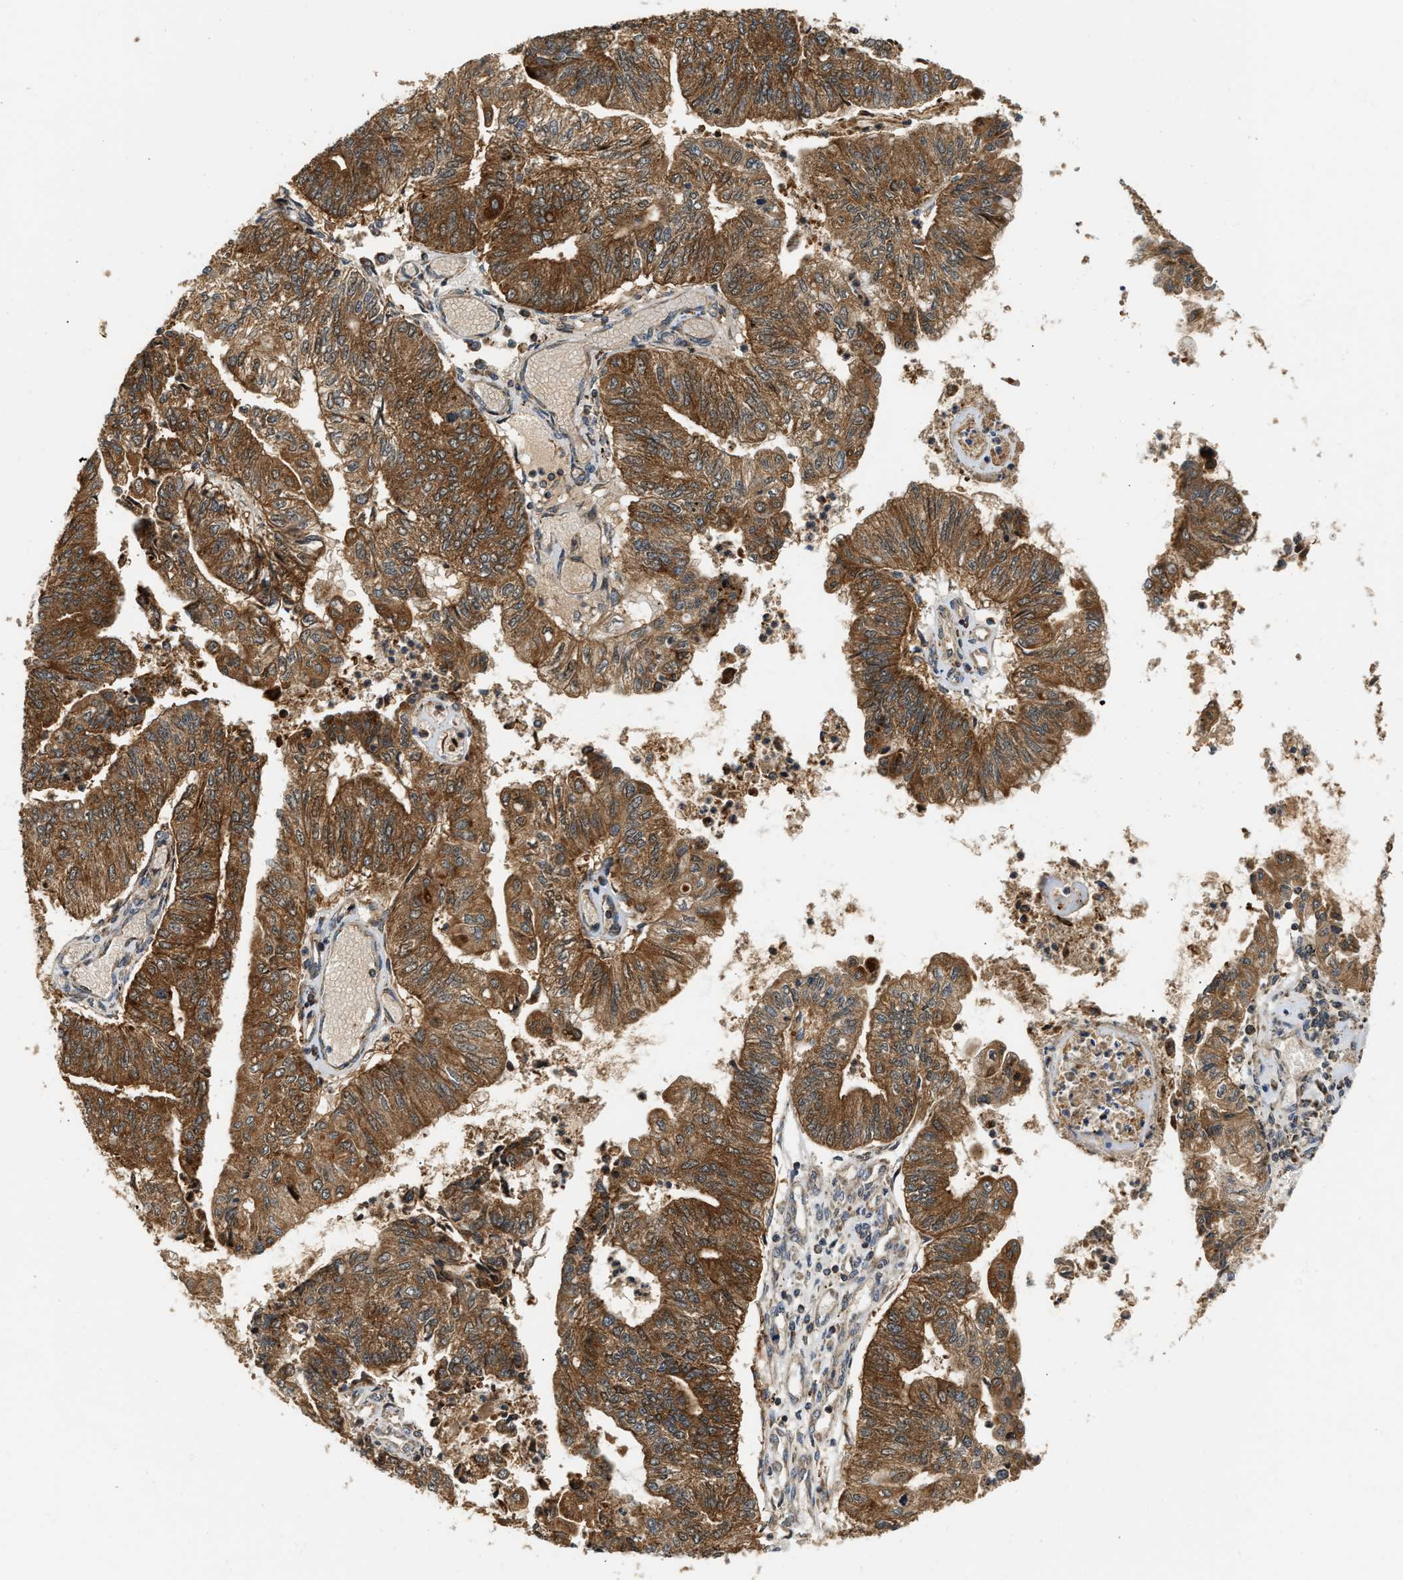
{"staining": {"intensity": "moderate", "quantity": ">75%", "location": "cytoplasmic/membranous"}, "tissue": "endometrial cancer", "cell_type": "Tumor cells", "image_type": "cancer", "snomed": [{"axis": "morphology", "description": "Adenocarcinoma, NOS"}, {"axis": "topography", "description": "Endometrium"}], "caption": "Tumor cells reveal medium levels of moderate cytoplasmic/membranous expression in about >75% of cells in adenocarcinoma (endometrial).", "gene": "EXTL2", "patient": {"sex": "female", "age": 59}}